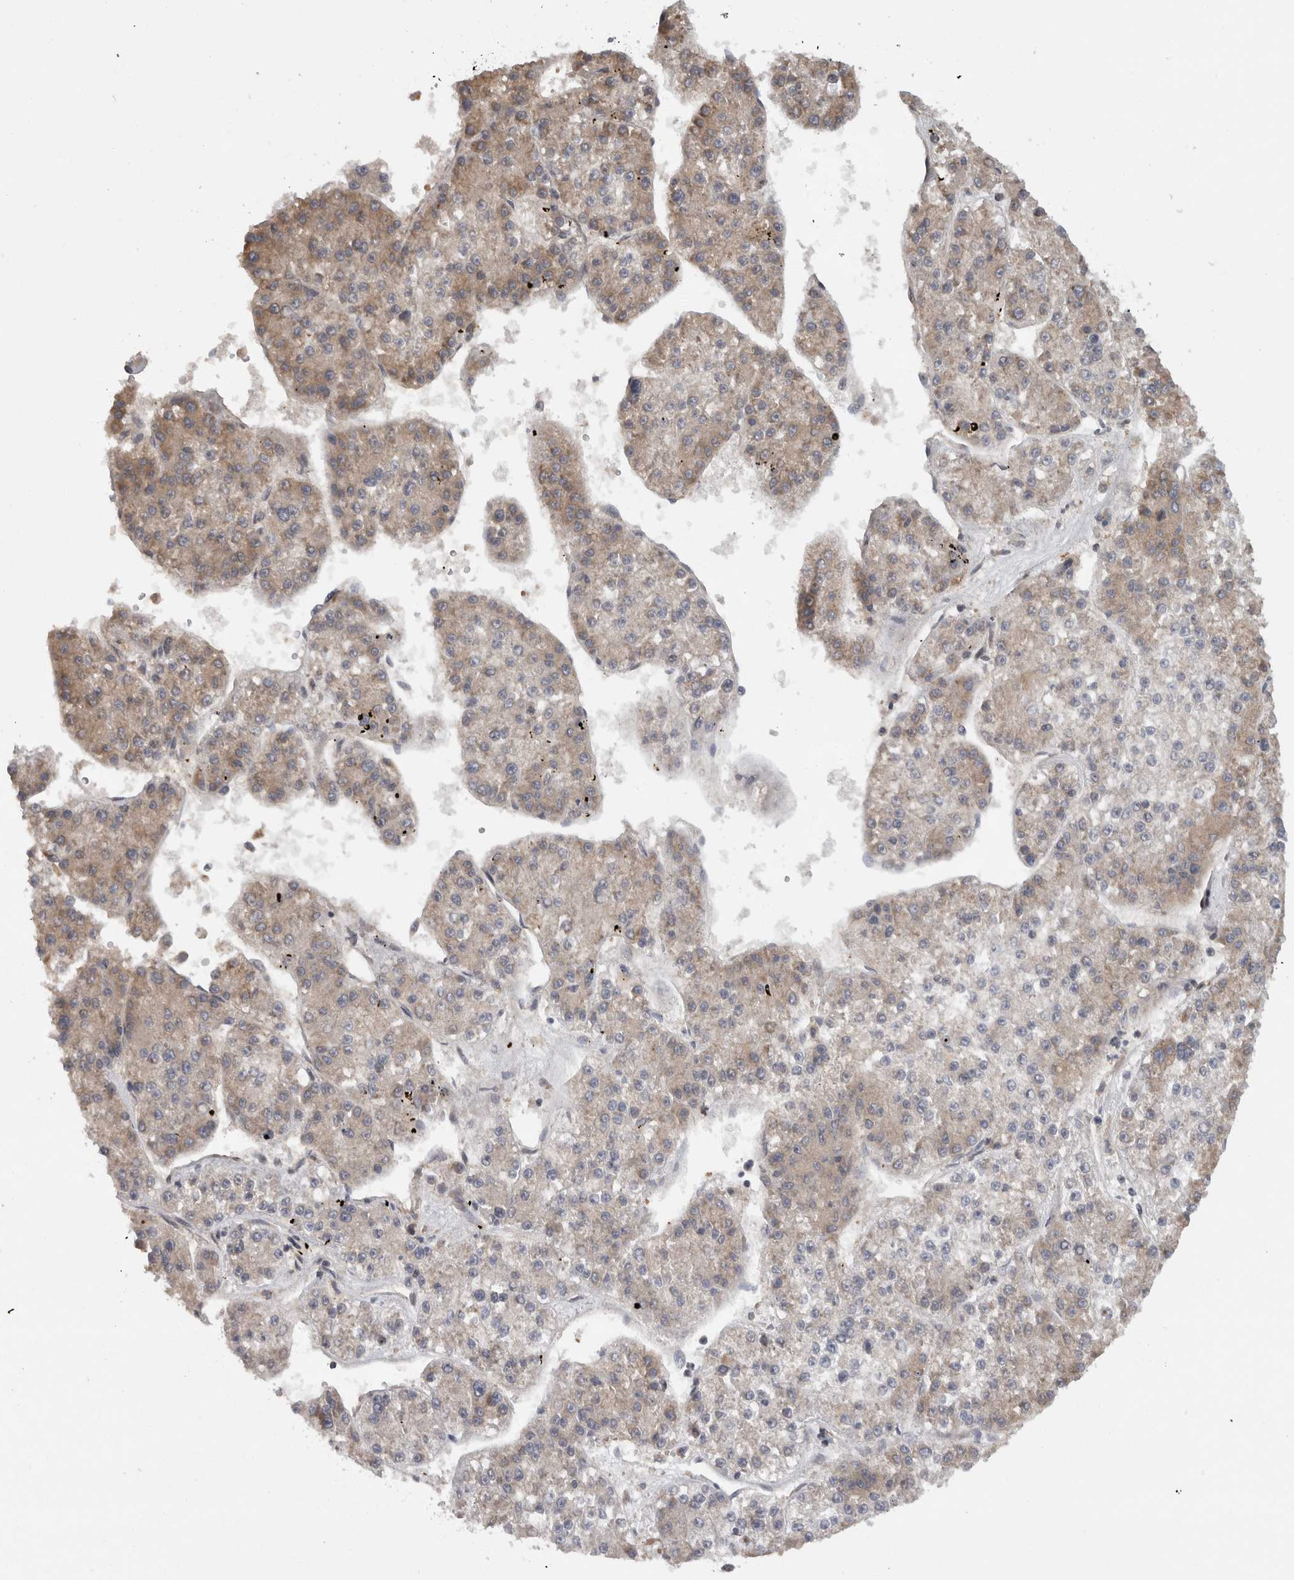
{"staining": {"intensity": "weak", "quantity": "25%-75%", "location": "cytoplasmic/membranous"}, "tissue": "liver cancer", "cell_type": "Tumor cells", "image_type": "cancer", "snomed": [{"axis": "morphology", "description": "Carcinoma, Hepatocellular, NOS"}, {"axis": "topography", "description": "Liver"}], "caption": "There is low levels of weak cytoplasmic/membranous staining in tumor cells of liver cancer, as demonstrated by immunohistochemical staining (brown color).", "gene": "SMCR8", "patient": {"sex": "female", "age": 73}}